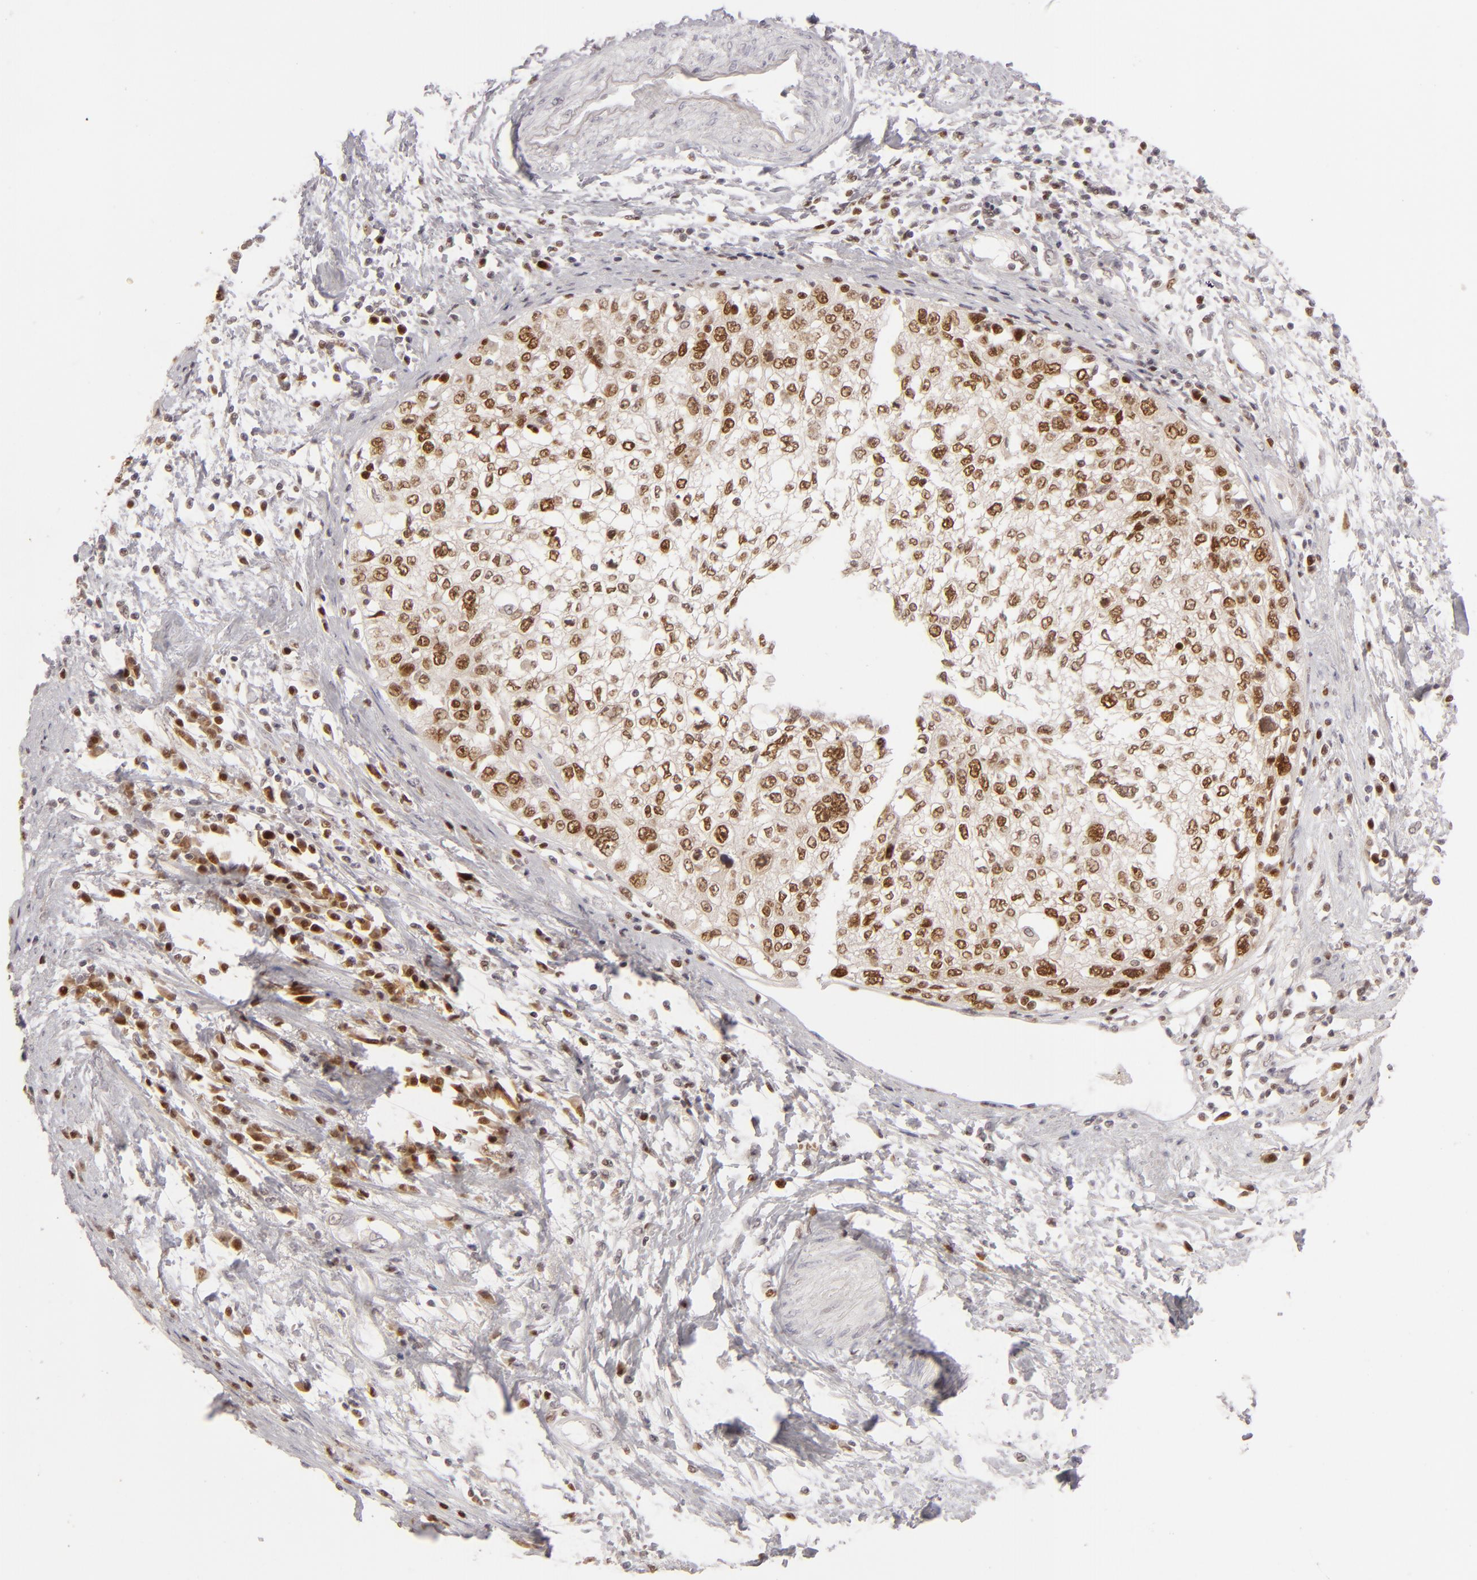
{"staining": {"intensity": "strong", "quantity": ">75%", "location": "nuclear"}, "tissue": "cervical cancer", "cell_type": "Tumor cells", "image_type": "cancer", "snomed": [{"axis": "morphology", "description": "Squamous cell carcinoma, NOS"}, {"axis": "topography", "description": "Cervix"}], "caption": "Cervical cancer (squamous cell carcinoma) stained for a protein (brown) displays strong nuclear positive staining in about >75% of tumor cells.", "gene": "FEN1", "patient": {"sex": "female", "age": 57}}